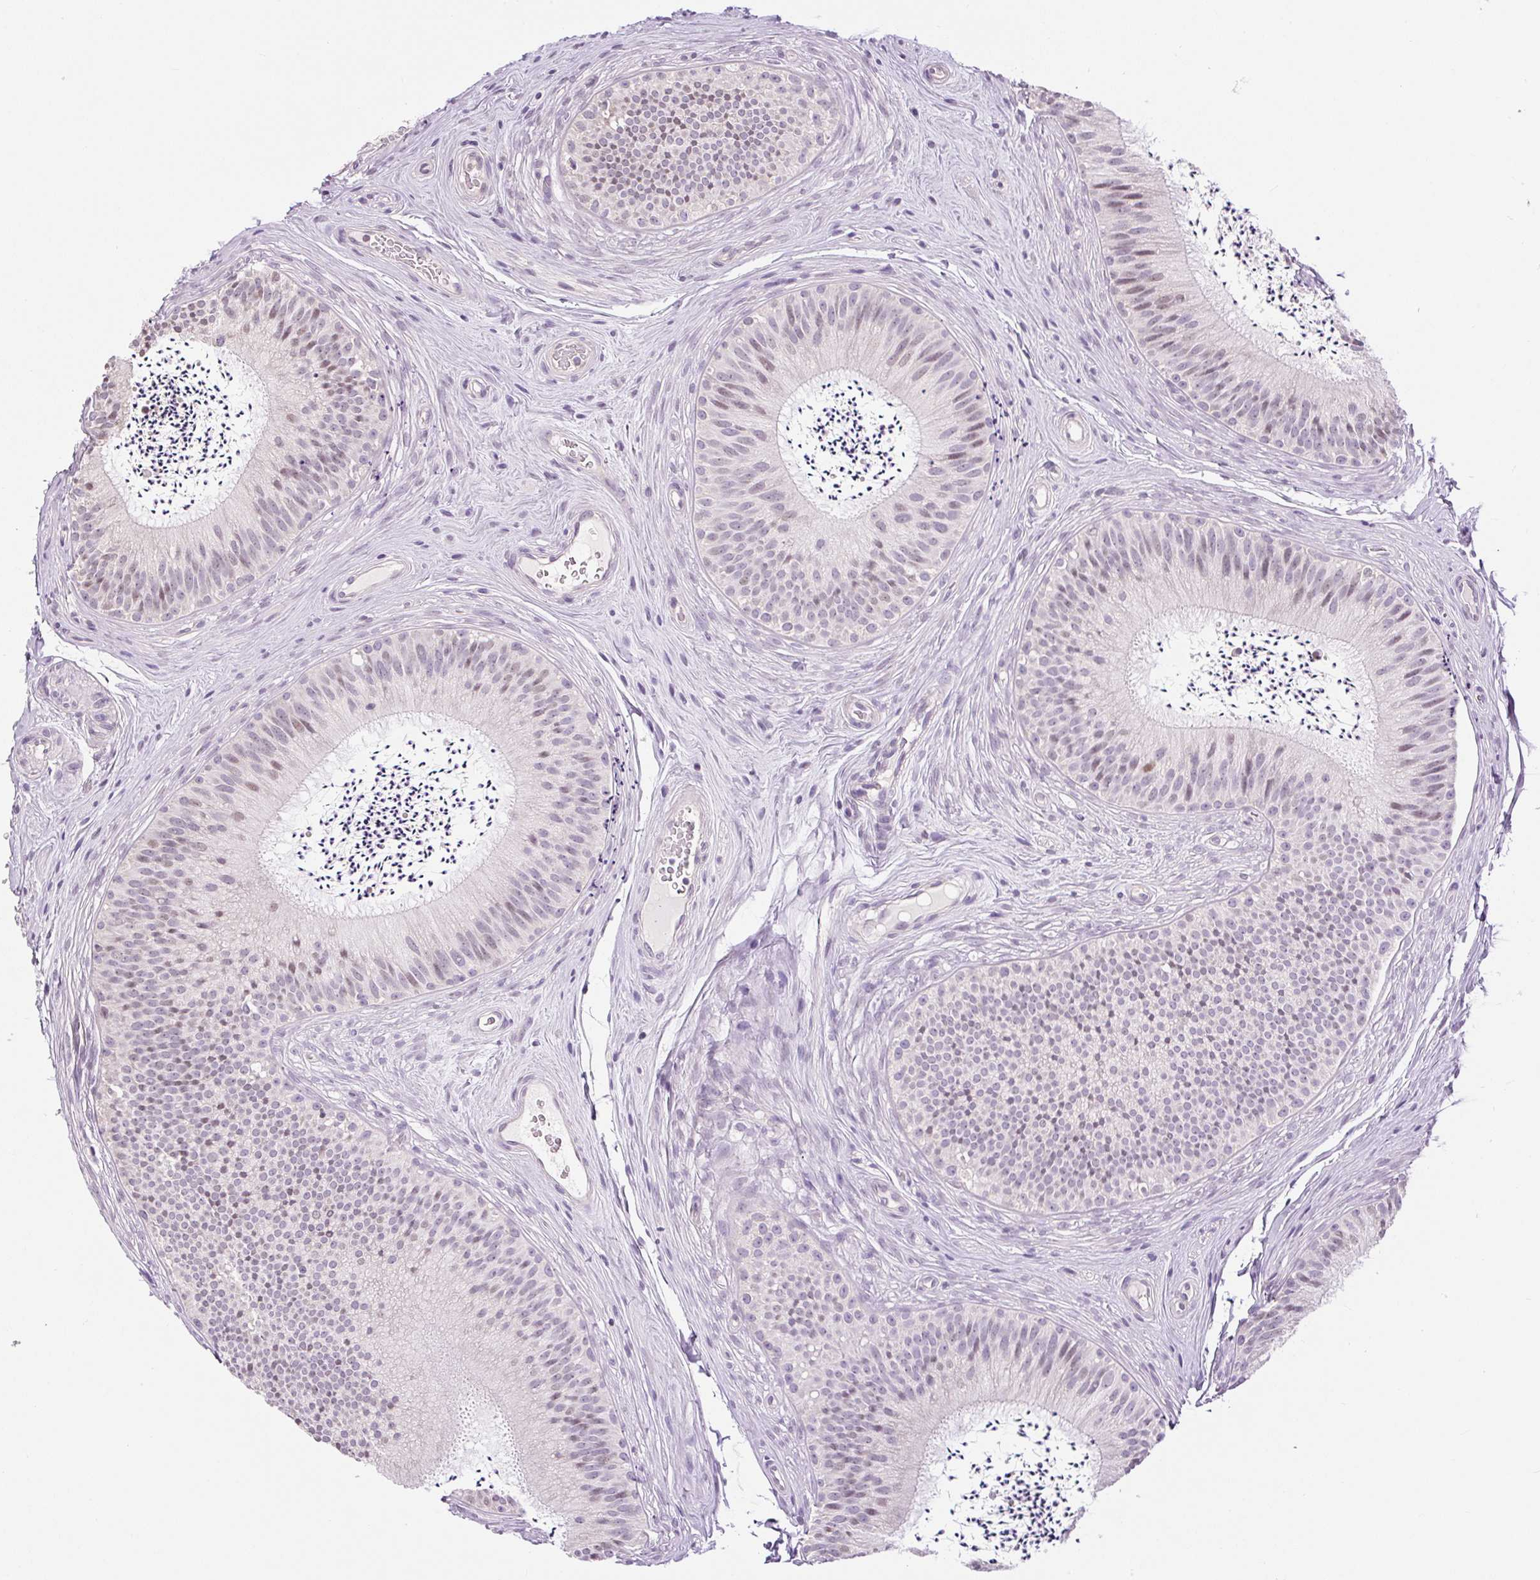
{"staining": {"intensity": "weak", "quantity": "<25%", "location": "nuclear"}, "tissue": "epididymis", "cell_type": "Glandular cells", "image_type": "normal", "snomed": [{"axis": "morphology", "description": "Normal tissue, NOS"}, {"axis": "topography", "description": "Epididymis"}], "caption": "Immunohistochemical staining of unremarkable human epididymis displays no significant positivity in glandular cells.", "gene": "RACGAP1", "patient": {"sex": "male", "age": 24}}